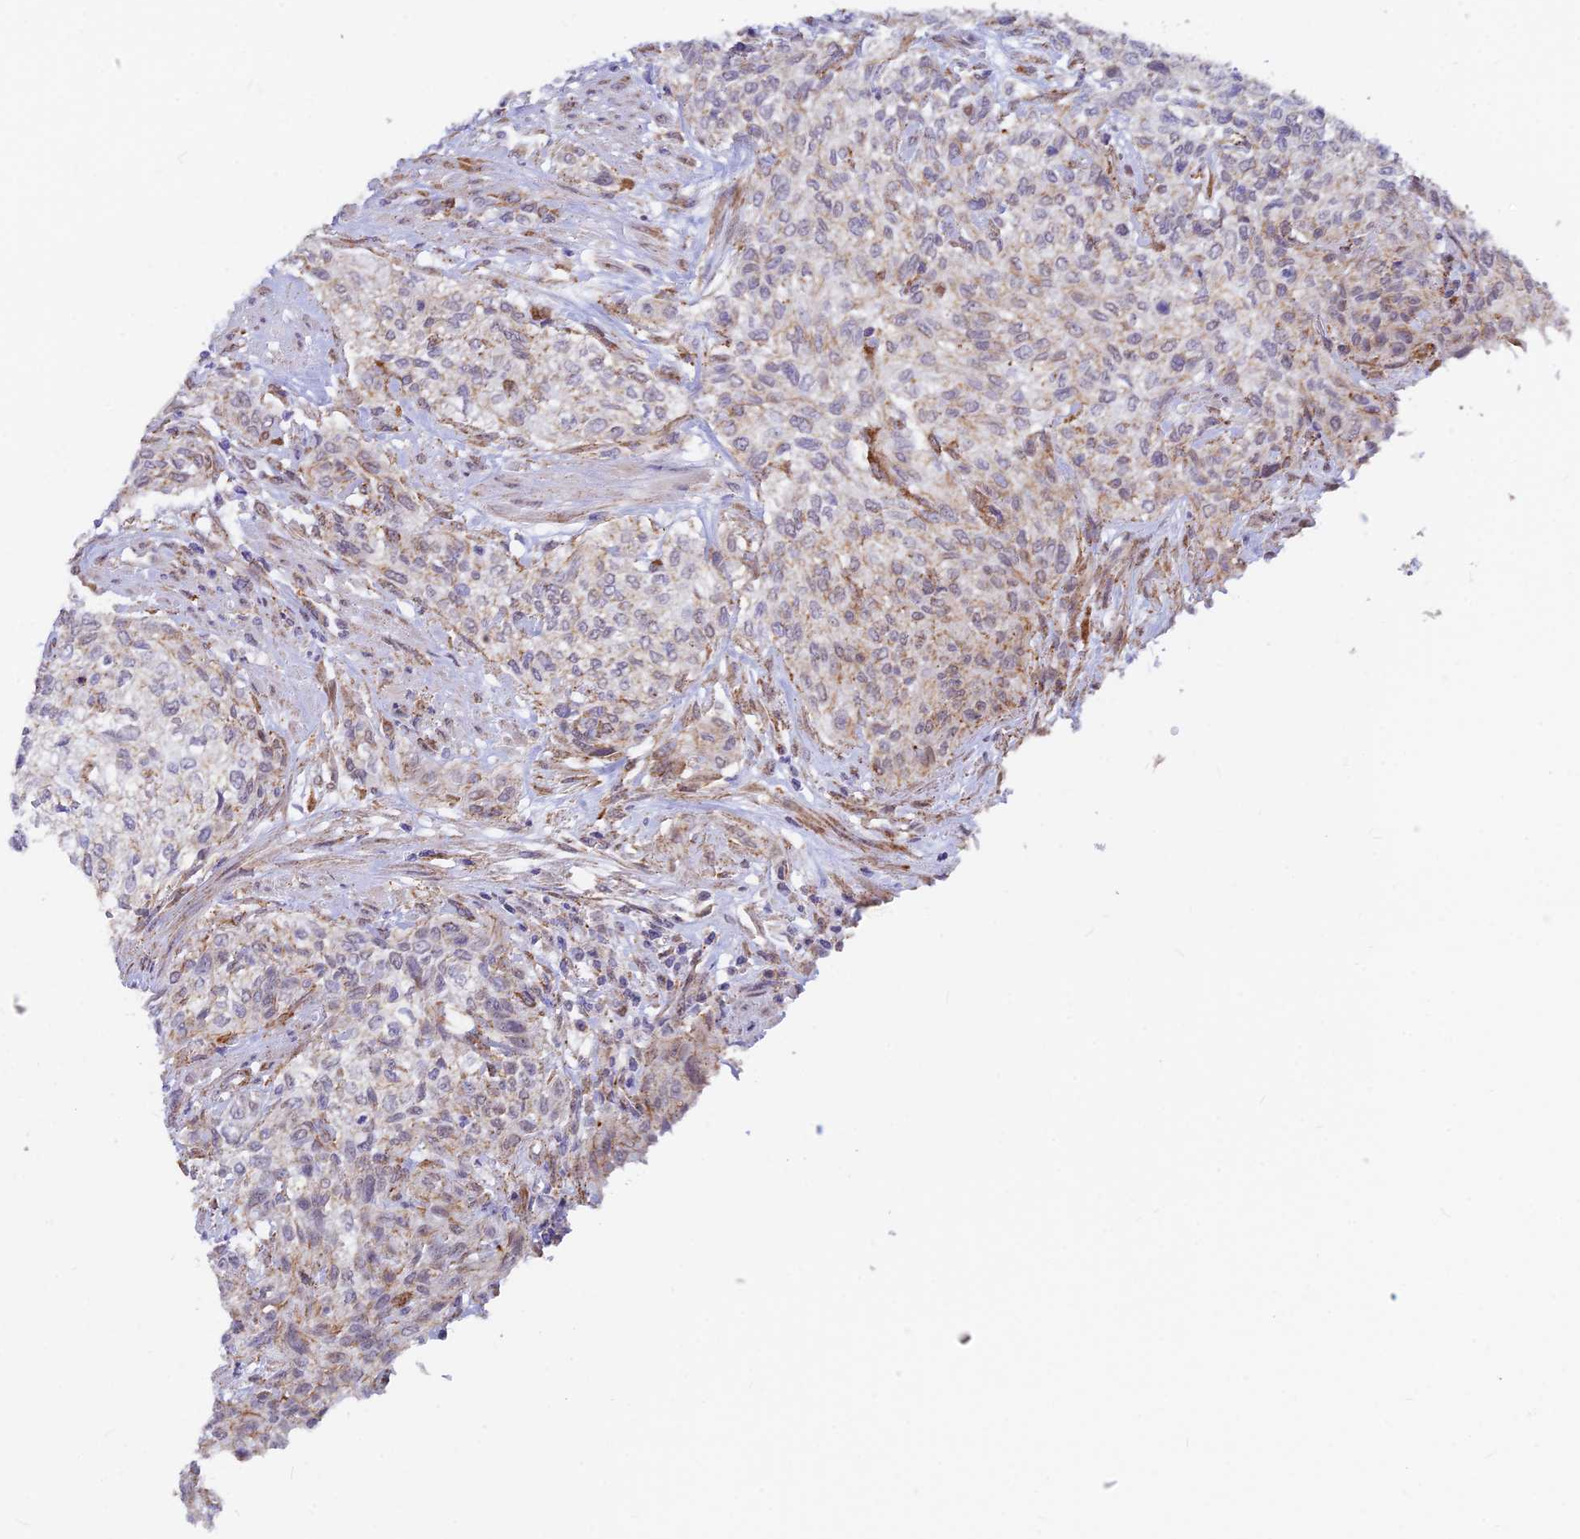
{"staining": {"intensity": "weak", "quantity": "<25%", "location": "cytoplasmic/membranous"}, "tissue": "urothelial cancer", "cell_type": "Tumor cells", "image_type": "cancer", "snomed": [{"axis": "morphology", "description": "Normal tissue, NOS"}, {"axis": "morphology", "description": "Urothelial carcinoma, NOS"}, {"axis": "topography", "description": "Urinary bladder"}, {"axis": "topography", "description": "Peripheral nerve tissue"}], "caption": "There is no significant positivity in tumor cells of transitional cell carcinoma. (Stains: DAB (3,3'-diaminobenzidine) IHC with hematoxylin counter stain, Microscopy: brightfield microscopy at high magnification).", "gene": "VSTM2L", "patient": {"sex": "male", "age": 35}}